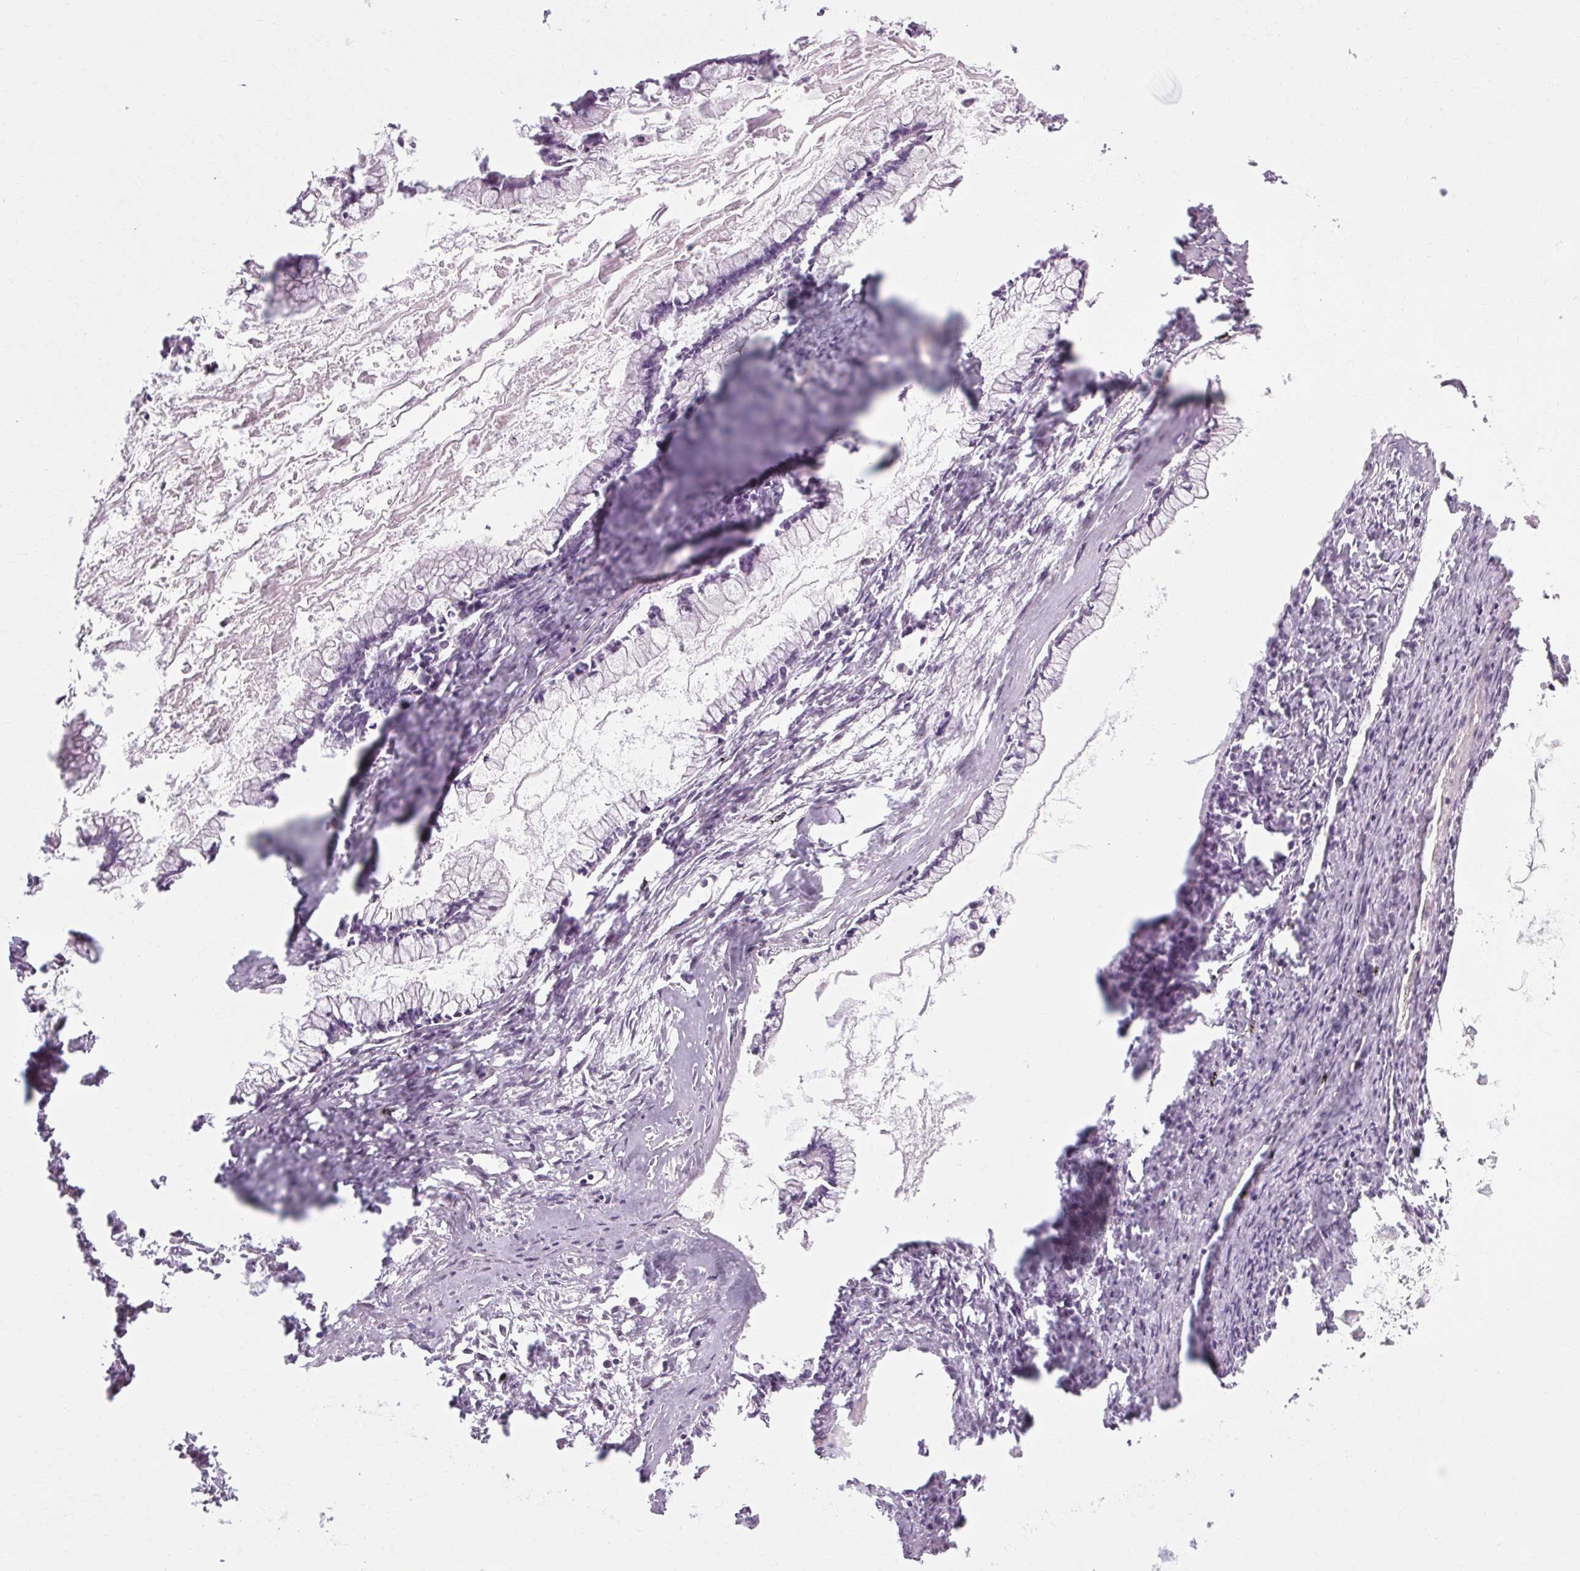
{"staining": {"intensity": "negative", "quantity": "none", "location": "none"}, "tissue": "ovarian cancer", "cell_type": "Tumor cells", "image_type": "cancer", "snomed": [{"axis": "morphology", "description": "Cystadenocarcinoma, mucinous, NOS"}, {"axis": "topography", "description": "Ovary"}], "caption": "Protein analysis of mucinous cystadenocarcinoma (ovarian) shows no significant staining in tumor cells.", "gene": "POMC", "patient": {"sex": "female", "age": 67}}